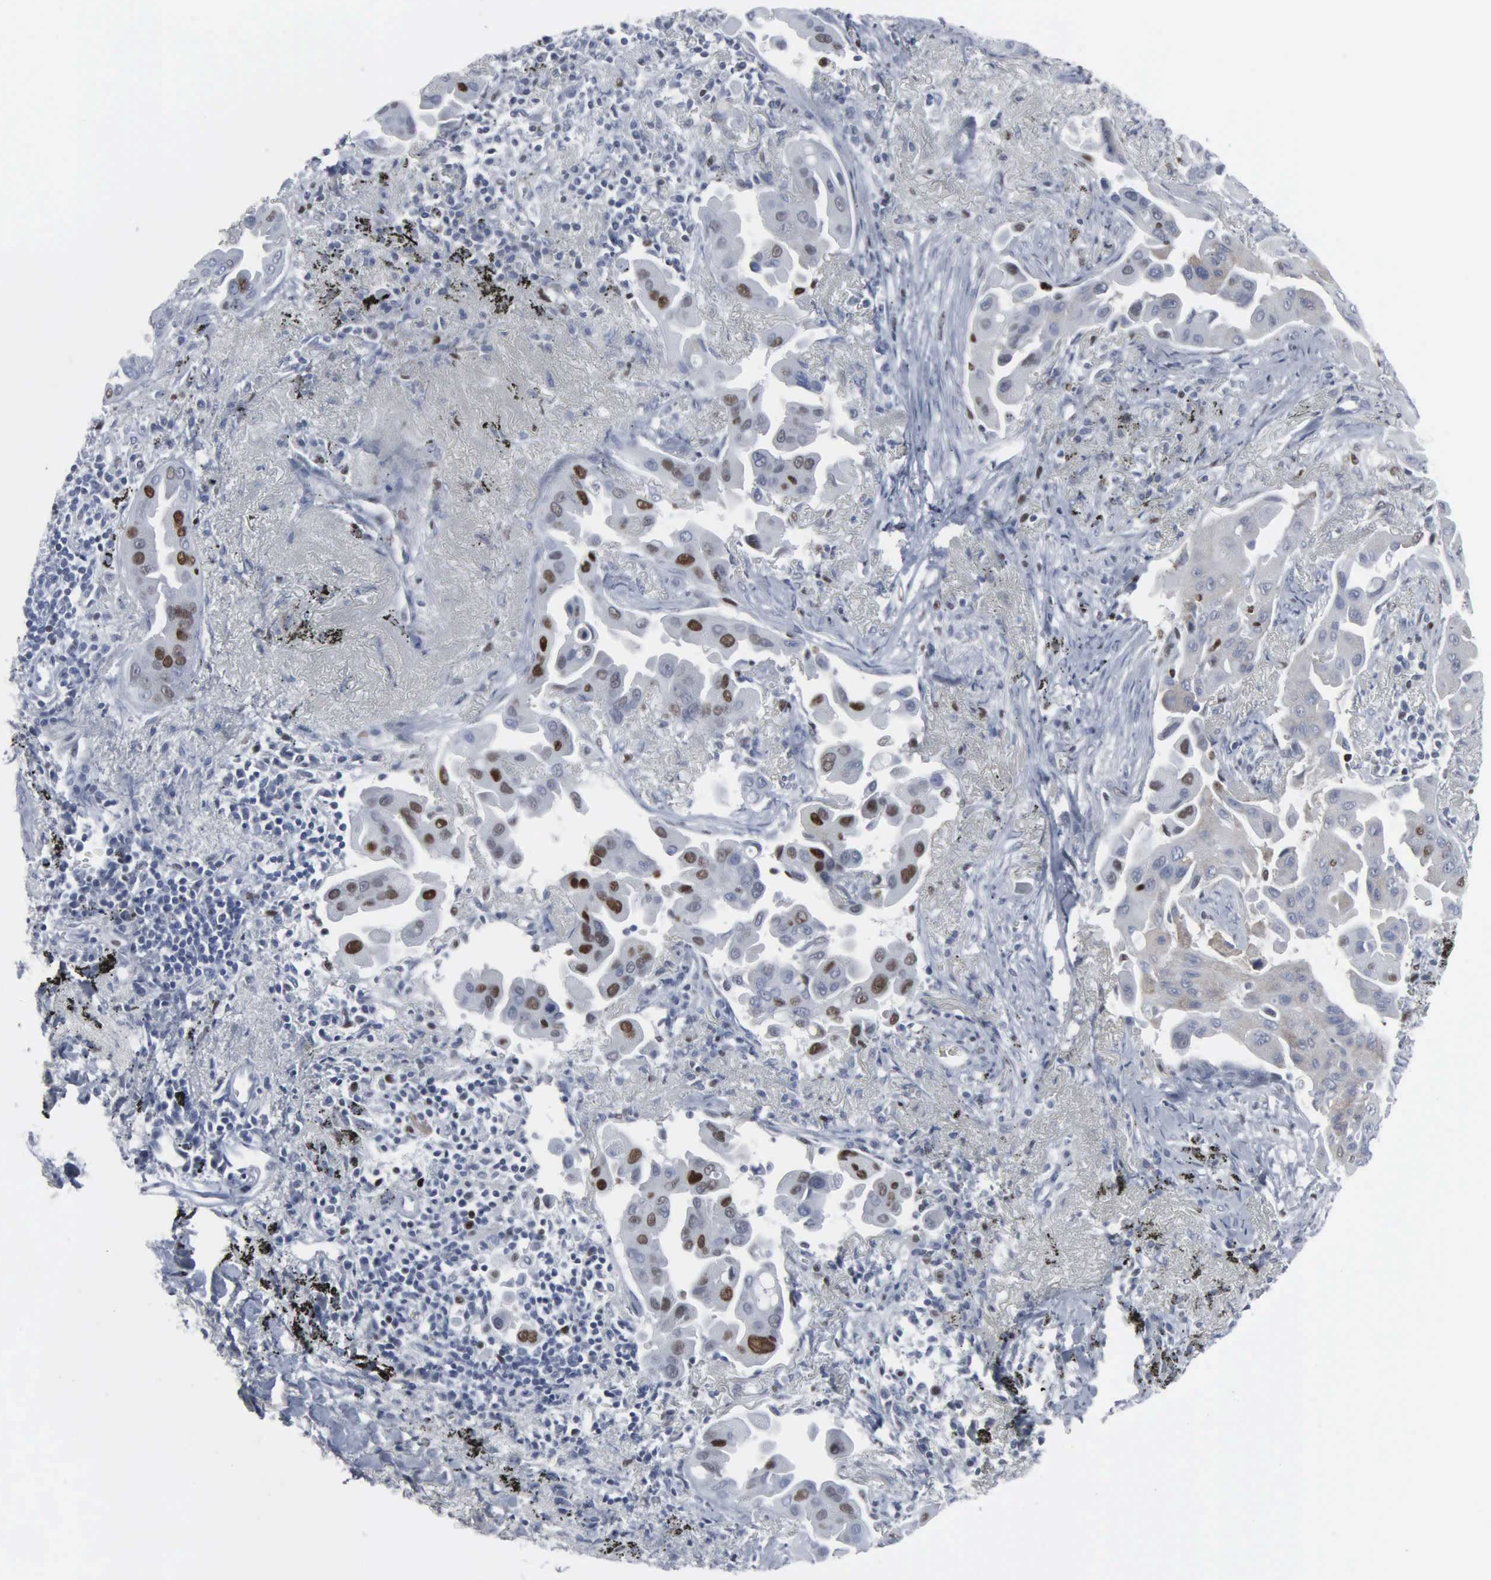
{"staining": {"intensity": "moderate", "quantity": "25%-75%", "location": "nuclear"}, "tissue": "lung cancer", "cell_type": "Tumor cells", "image_type": "cancer", "snomed": [{"axis": "morphology", "description": "Adenocarcinoma, NOS"}, {"axis": "topography", "description": "Lung"}], "caption": "Lung cancer (adenocarcinoma) stained with a brown dye exhibits moderate nuclear positive expression in approximately 25%-75% of tumor cells.", "gene": "CCND3", "patient": {"sex": "male", "age": 68}}